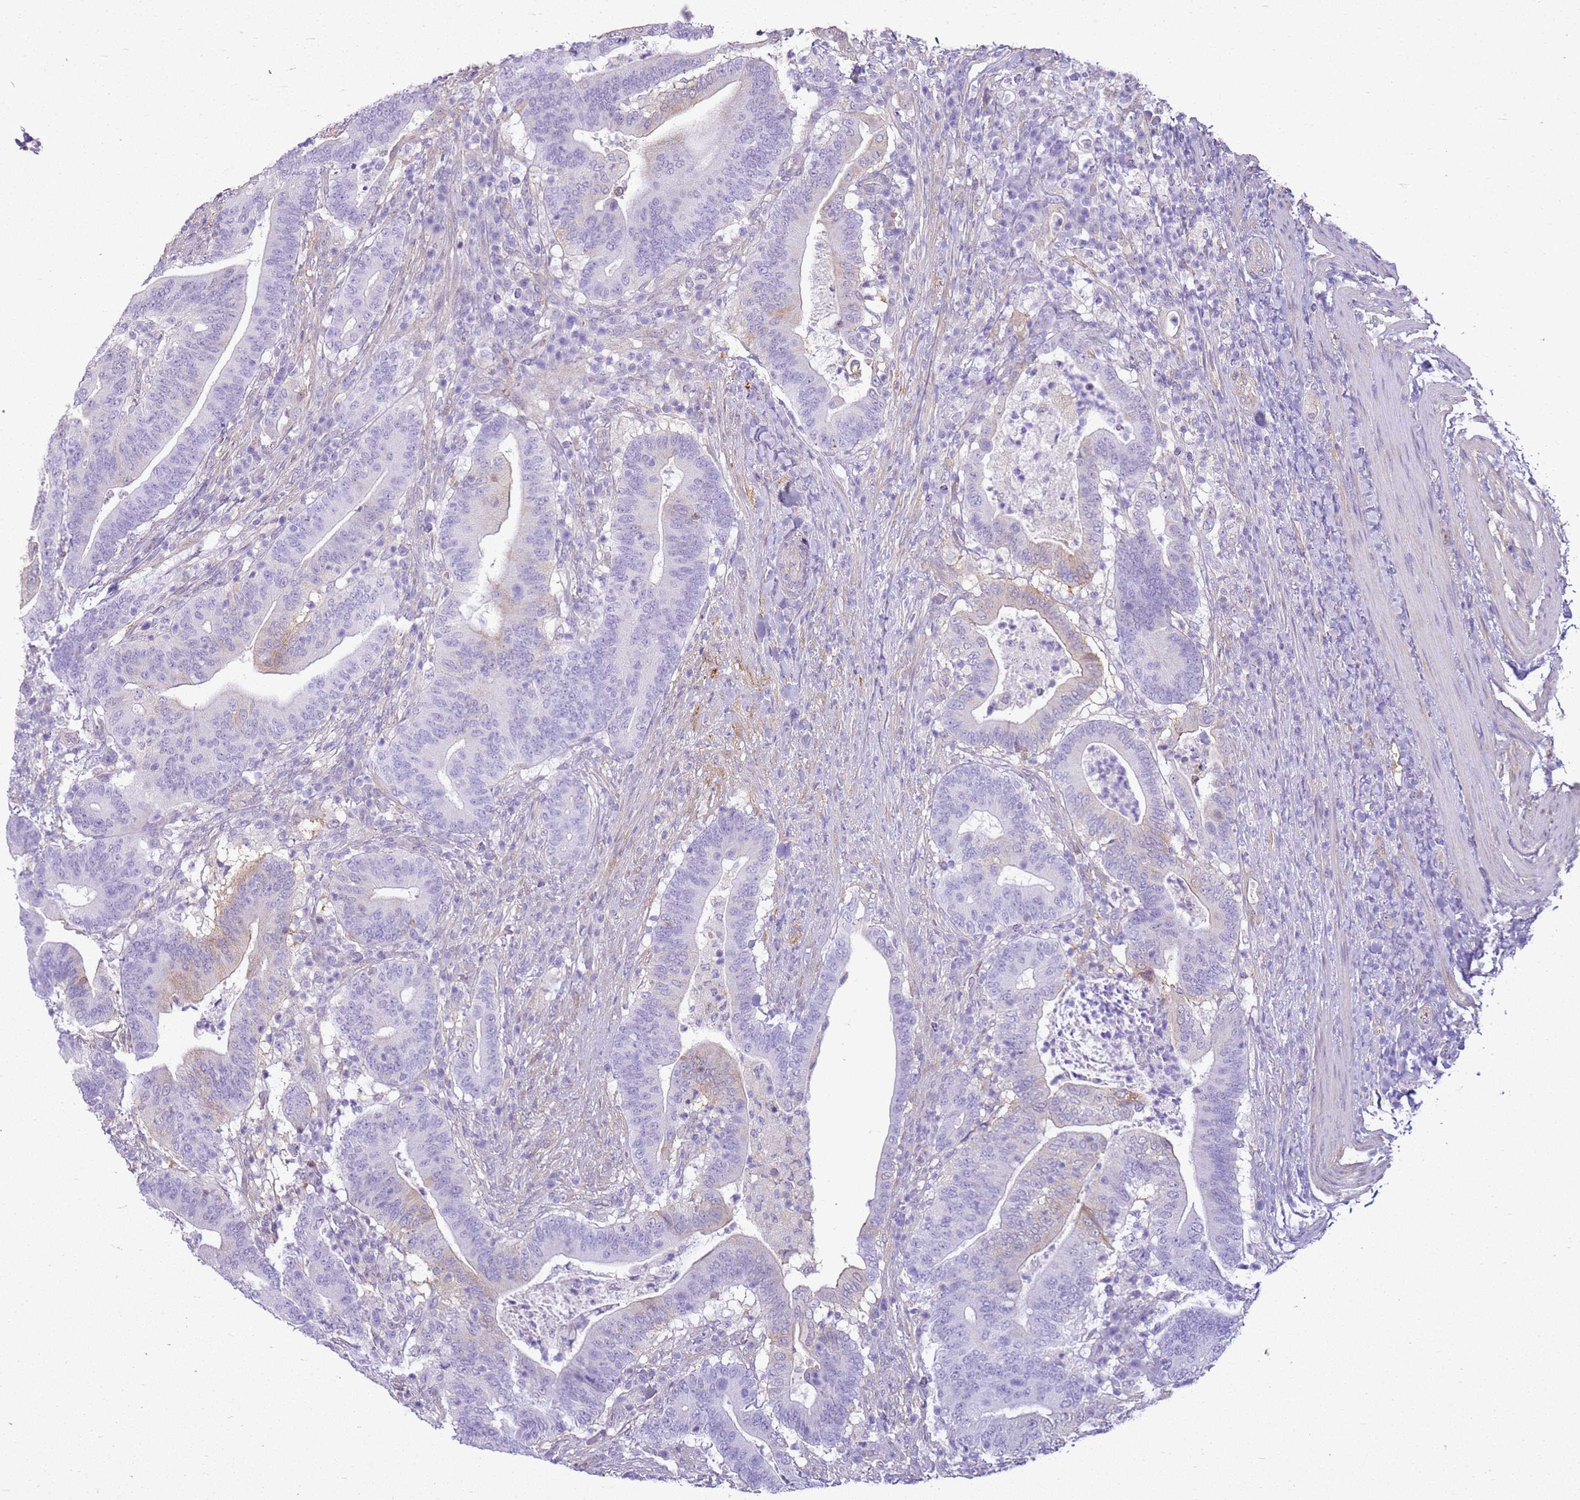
{"staining": {"intensity": "negative", "quantity": "none", "location": "none"}, "tissue": "colorectal cancer", "cell_type": "Tumor cells", "image_type": "cancer", "snomed": [{"axis": "morphology", "description": "Adenocarcinoma, NOS"}, {"axis": "topography", "description": "Colon"}], "caption": "Immunohistochemical staining of human adenocarcinoma (colorectal) shows no significant staining in tumor cells. Brightfield microscopy of IHC stained with DAB (3,3'-diaminobenzidine) (brown) and hematoxylin (blue), captured at high magnification.", "gene": "HSPB1", "patient": {"sex": "female", "age": 66}}